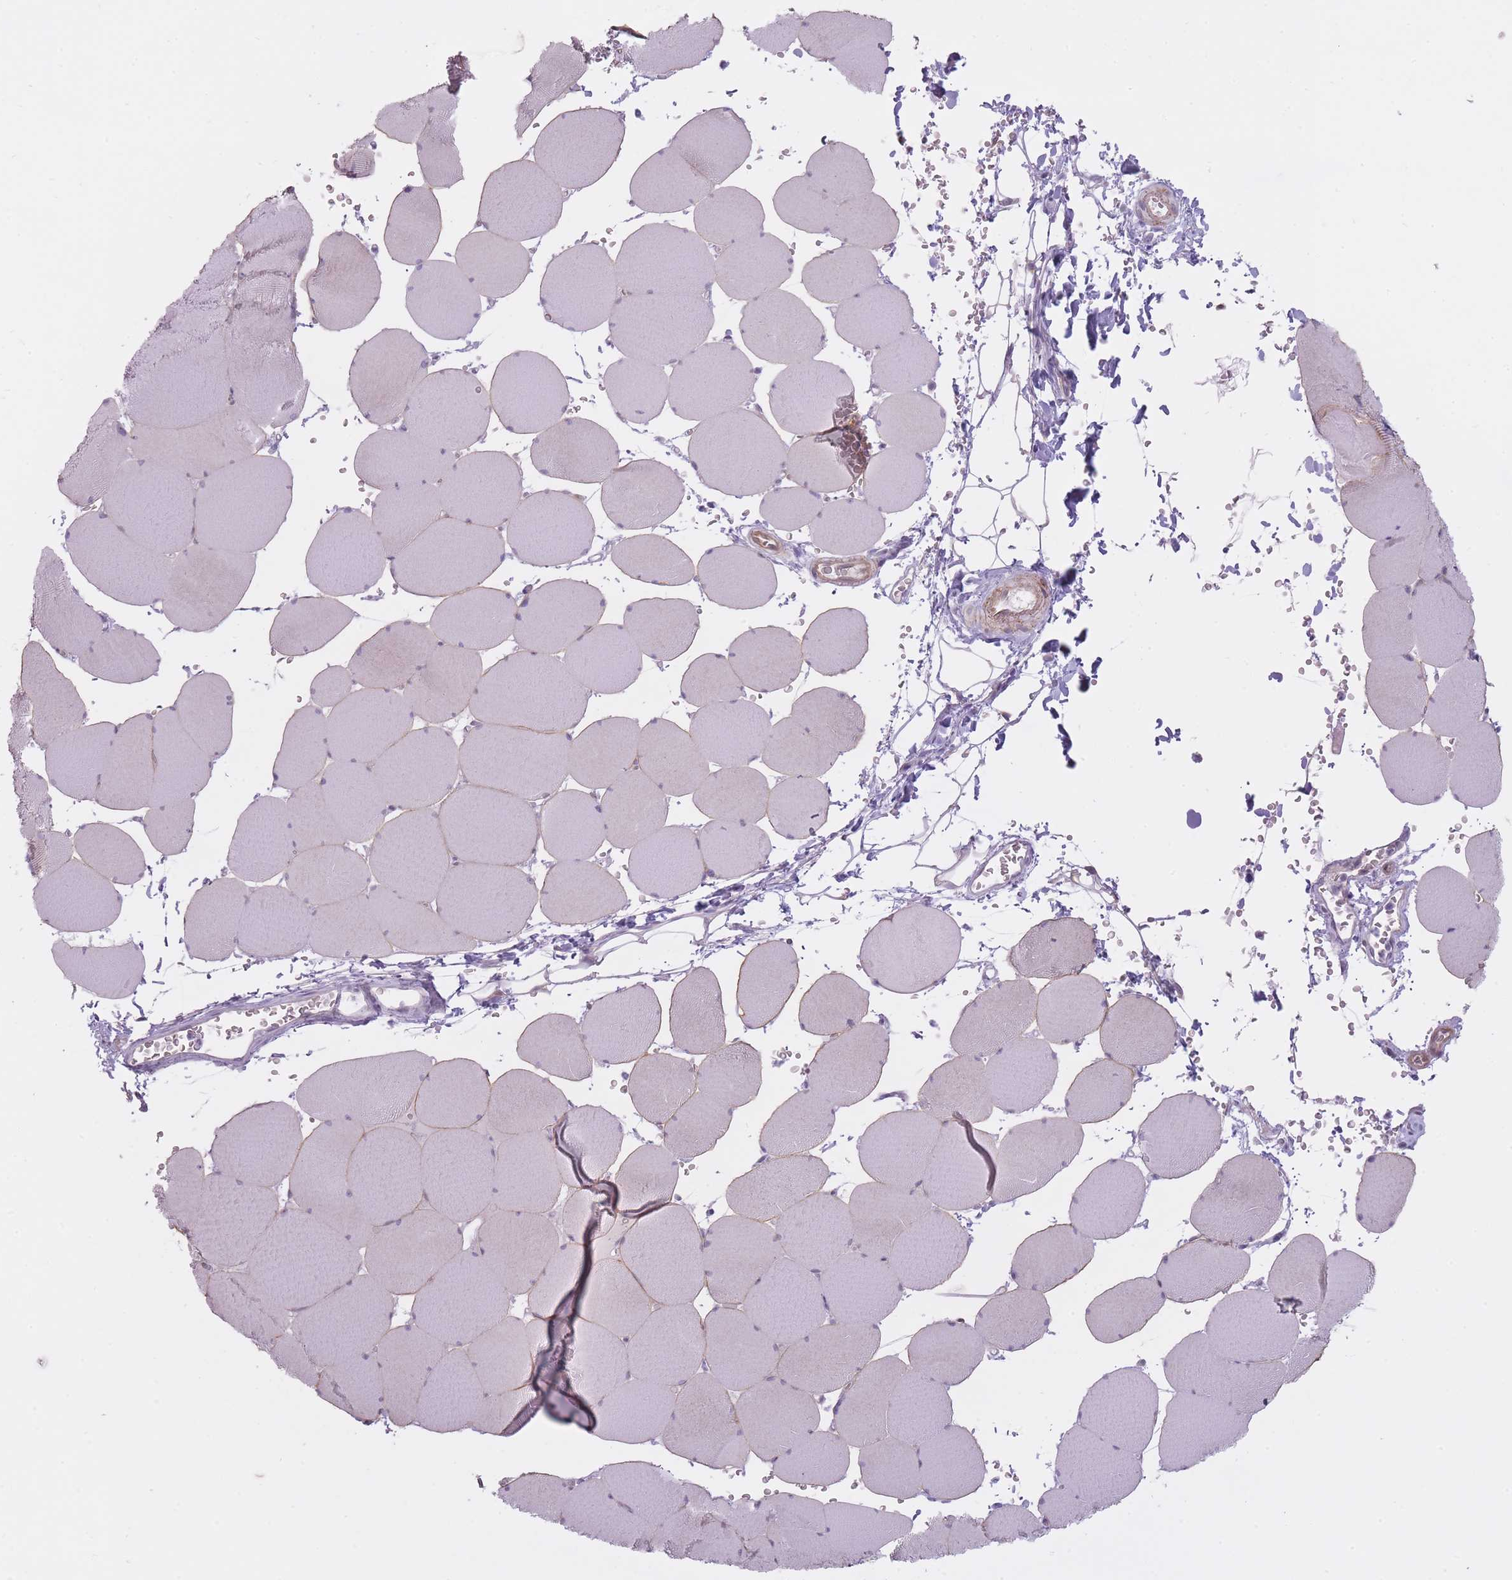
{"staining": {"intensity": "negative", "quantity": "none", "location": "none"}, "tissue": "skeletal muscle", "cell_type": "Myocytes", "image_type": "normal", "snomed": [{"axis": "morphology", "description": "Normal tissue, NOS"}, {"axis": "topography", "description": "Skeletal muscle"}, {"axis": "topography", "description": "Head-Neck"}], "caption": "An immunohistochemistry photomicrograph of benign skeletal muscle is shown. There is no staining in myocytes of skeletal muscle. (DAB immunohistochemistry with hematoxylin counter stain).", "gene": "PGRMC2", "patient": {"sex": "male", "age": 66}}